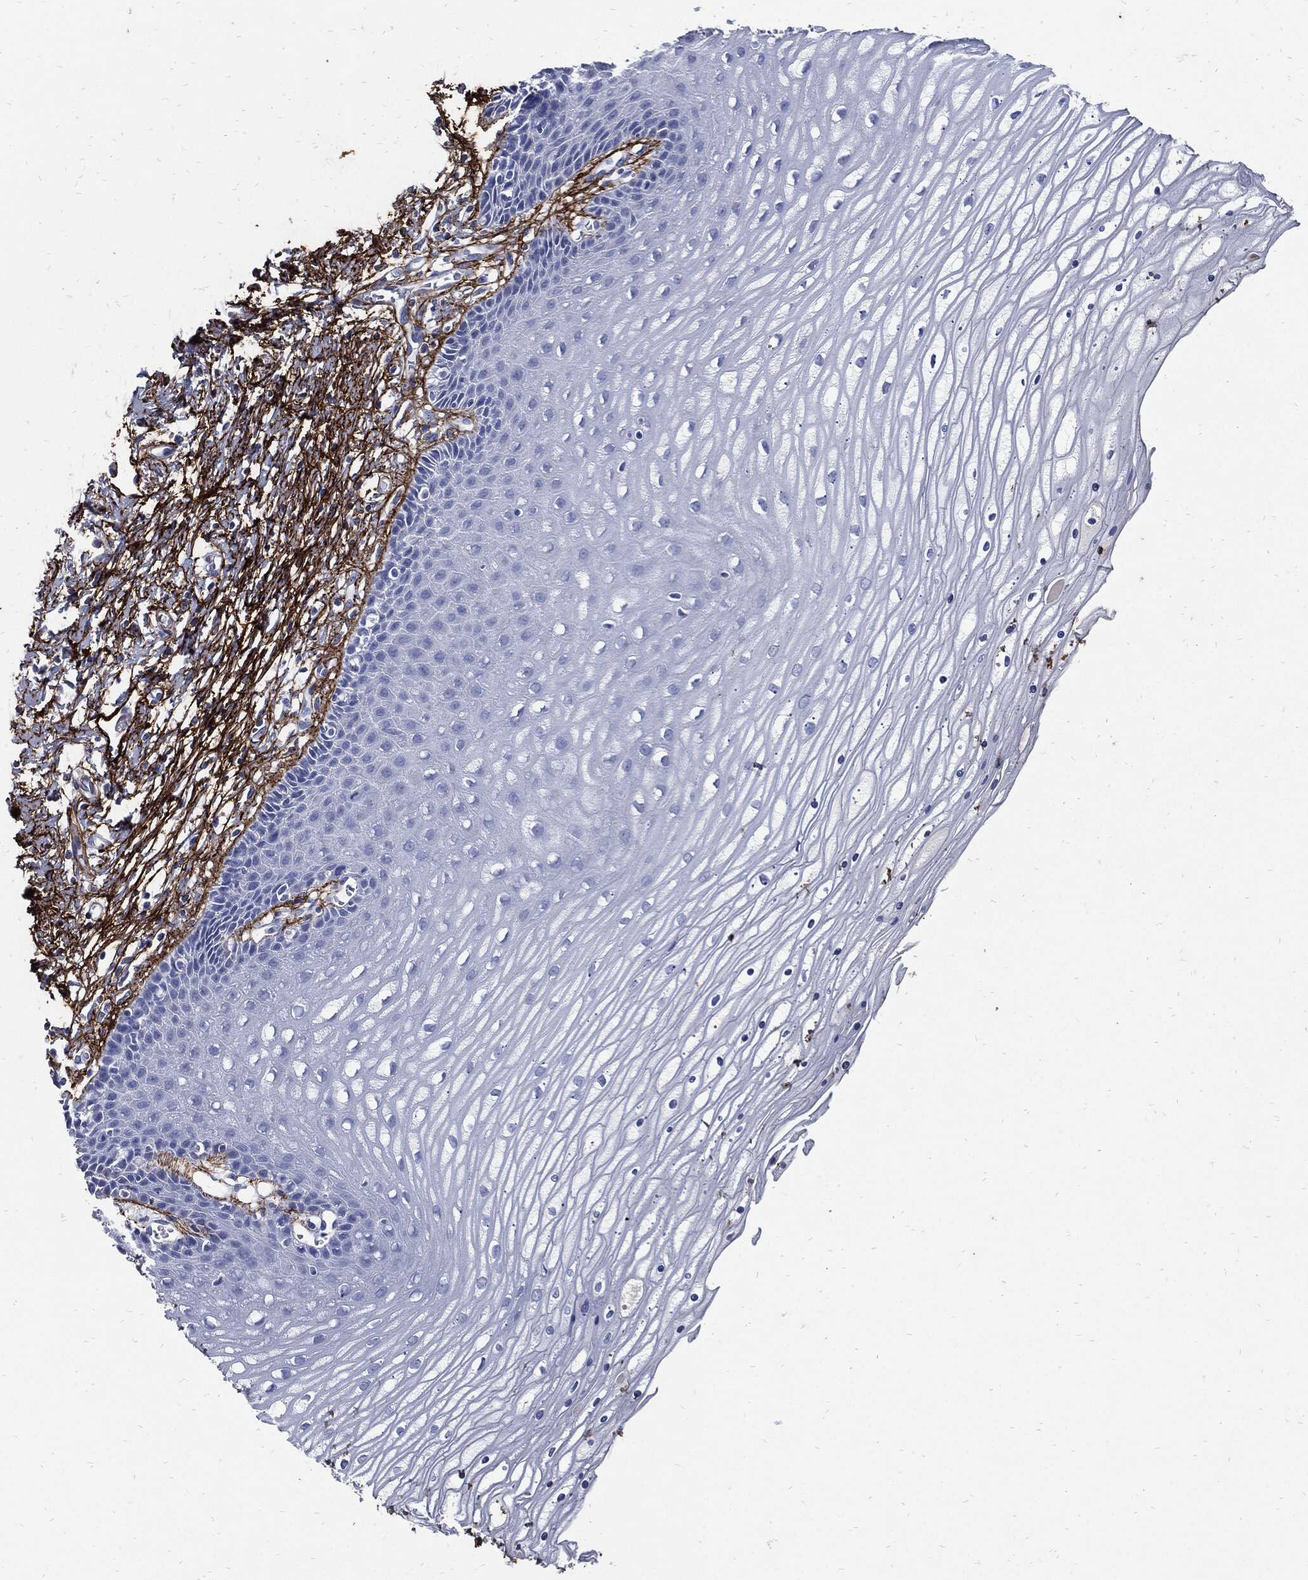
{"staining": {"intensity": "negative", "quantity": "none", "location": "none"}, "tissue": "cervix", "cell_type": "Glandular cells", "image_type": "normal", "snomed": [{"axis": "morphology", "description": "Normal tissue, NOS"}, {"axis": "topography", "description": "Cervix"}], "caption": "The histopathology image exhibits no significant positivity in glandular cells of cervix.", "gene": "FBN1", "patient": {"sex": "female", "age": 35}}